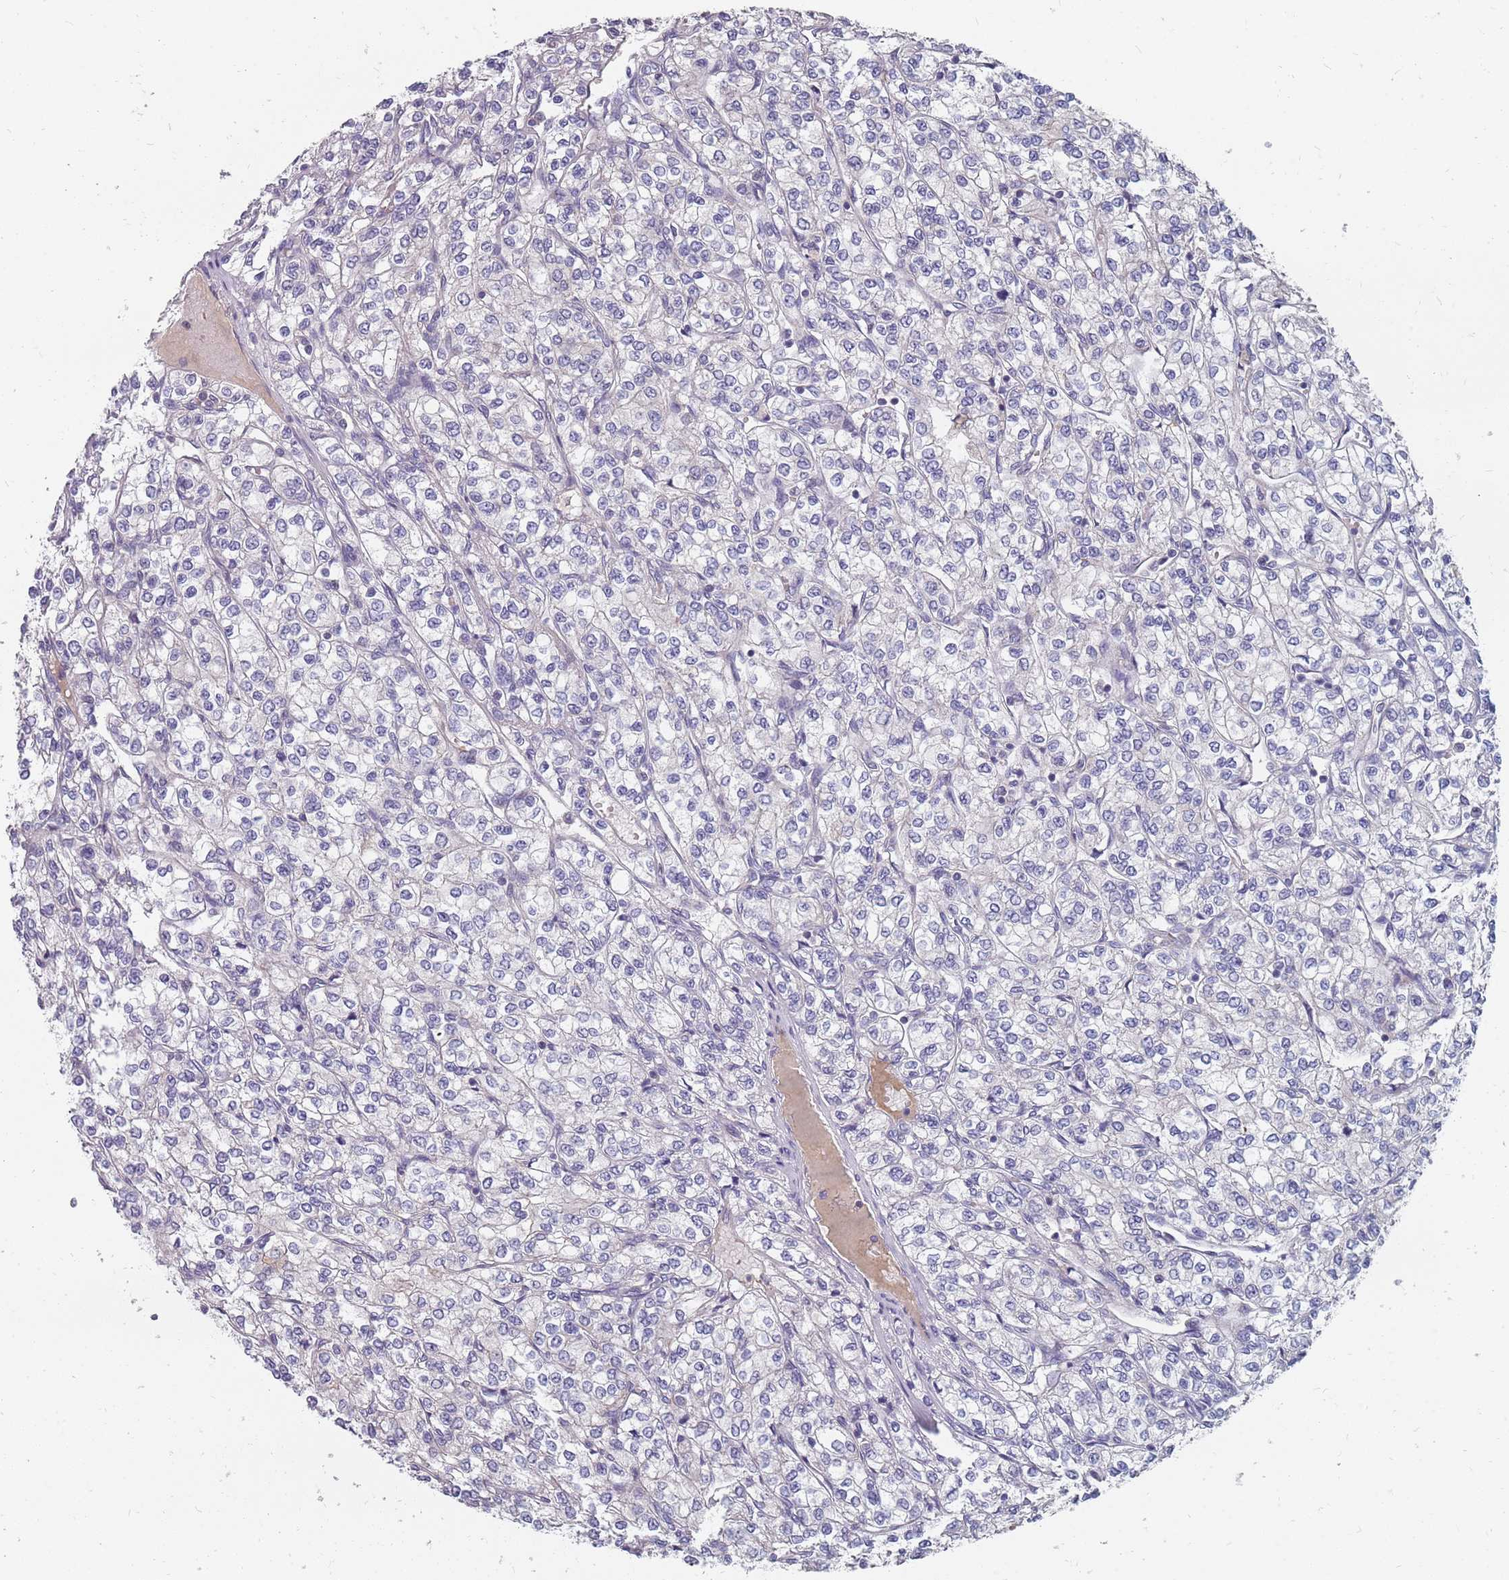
{"staining": {"intensity": "negative", "quantity": "none", "location": "none"}, "tissue": "renal cancer", "cell_type": "Tumor cells", "image_type": "cancer", "snomed": [{"axis": "morphology", "description": "Adenocarcinoma, NOS"}, {"axis": "topography", "description": "Kidney"}], "caption": "An image of human renal adenocarcinoma is negative for staining in tumor cells.", "gene": "CMTR2", "patient": {"sex": "male", "age": 80}}